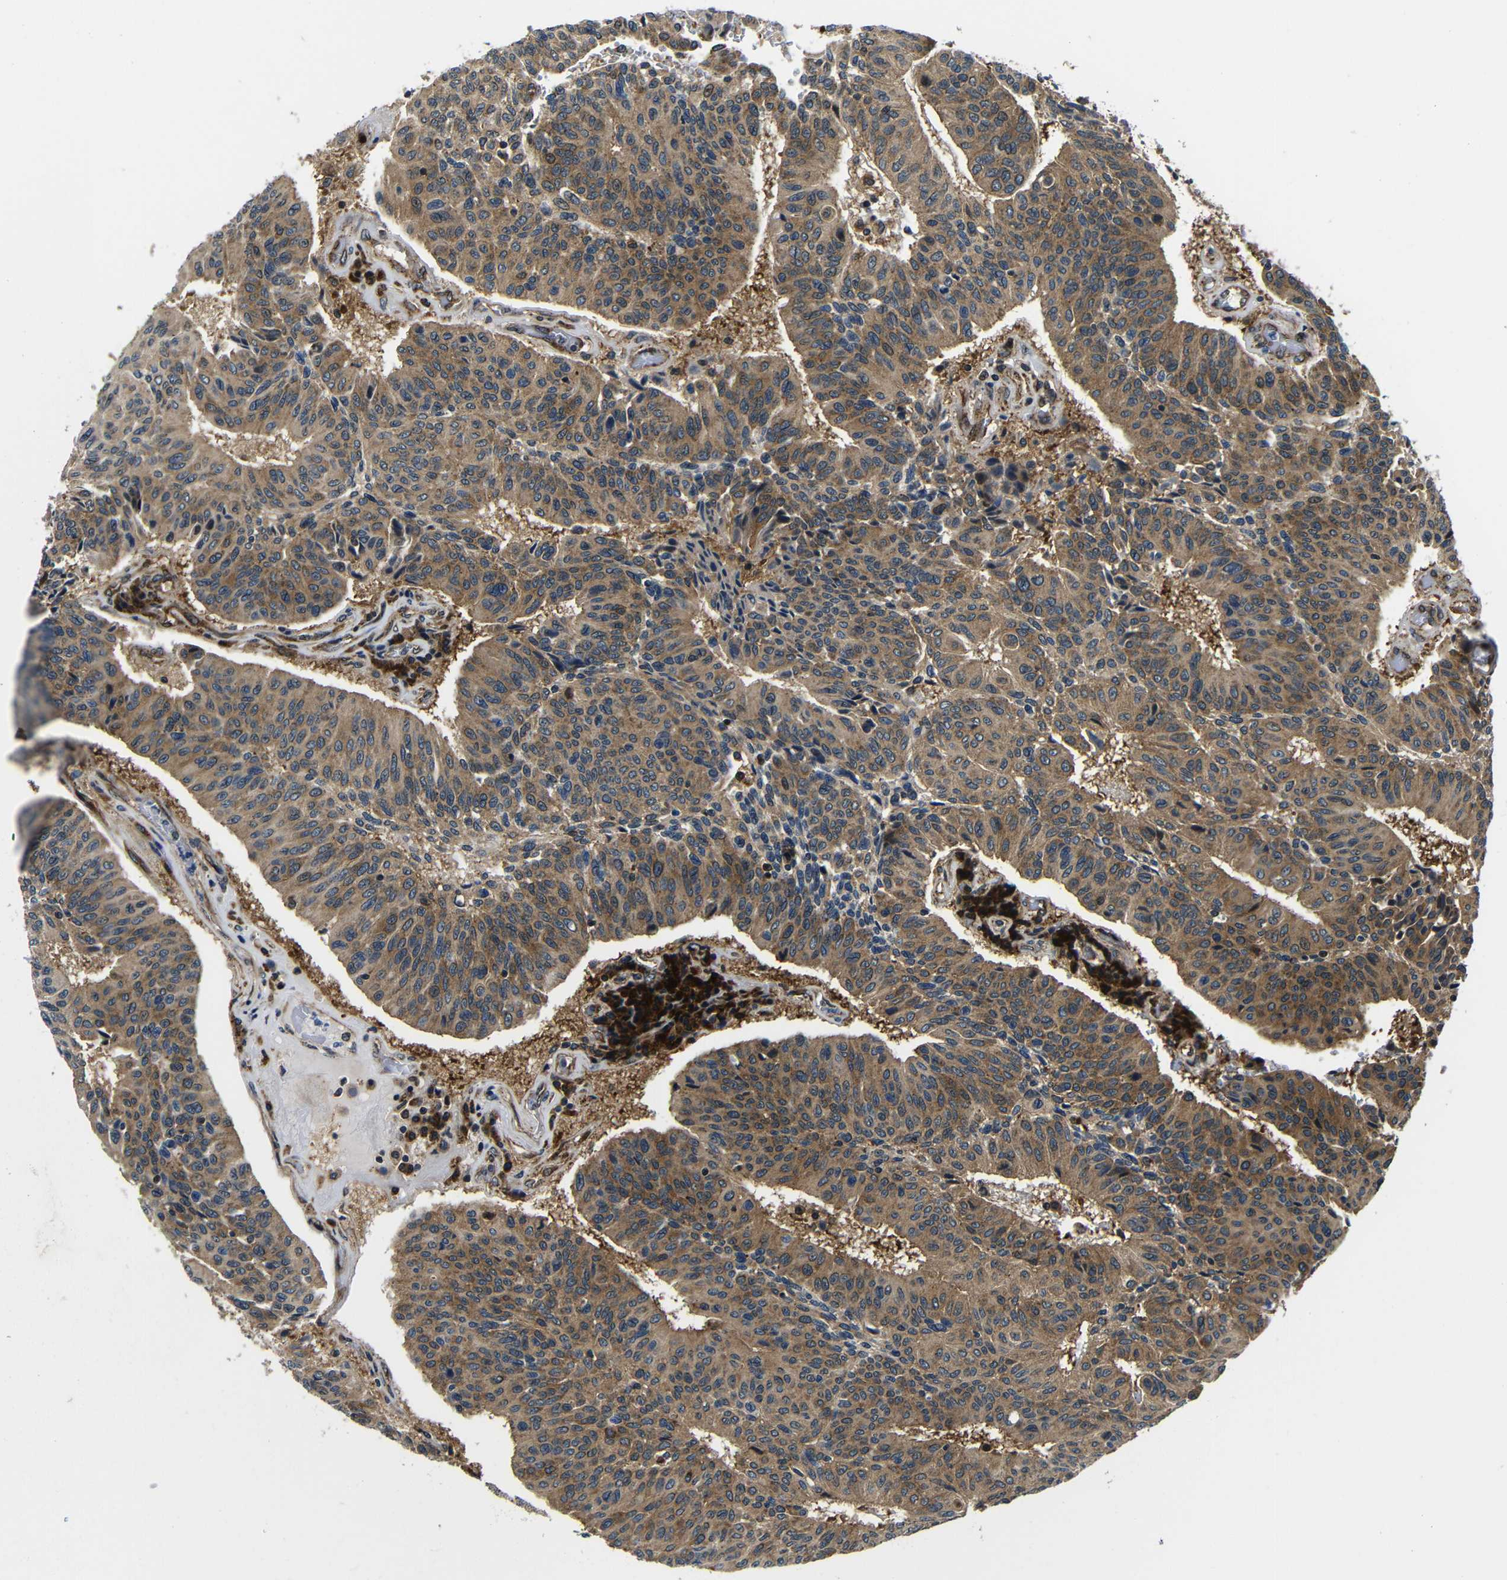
{"staining": {"intensity": "moderate", "quantity": ">75%", "location": "cytoplasmic/membranous"}, "tissue": "urothelial cancer", "cell_type": "Tumor cells", "image_type": "cancer", "snomed": [{"axis": "morphology", "description": "Urothelial carcinoma, High grade"}, {"axis": "topography", "description": "Urinary bladder"}], "caption": "Immunohistochemistry (DAB) staining of urothelial cancer exhibits moderate cytoplasmic/membranous protein staining in approximately >75% of tumor cells.", "gene": "ABCE1", "patient": {"sex": "male", "age": 66}}